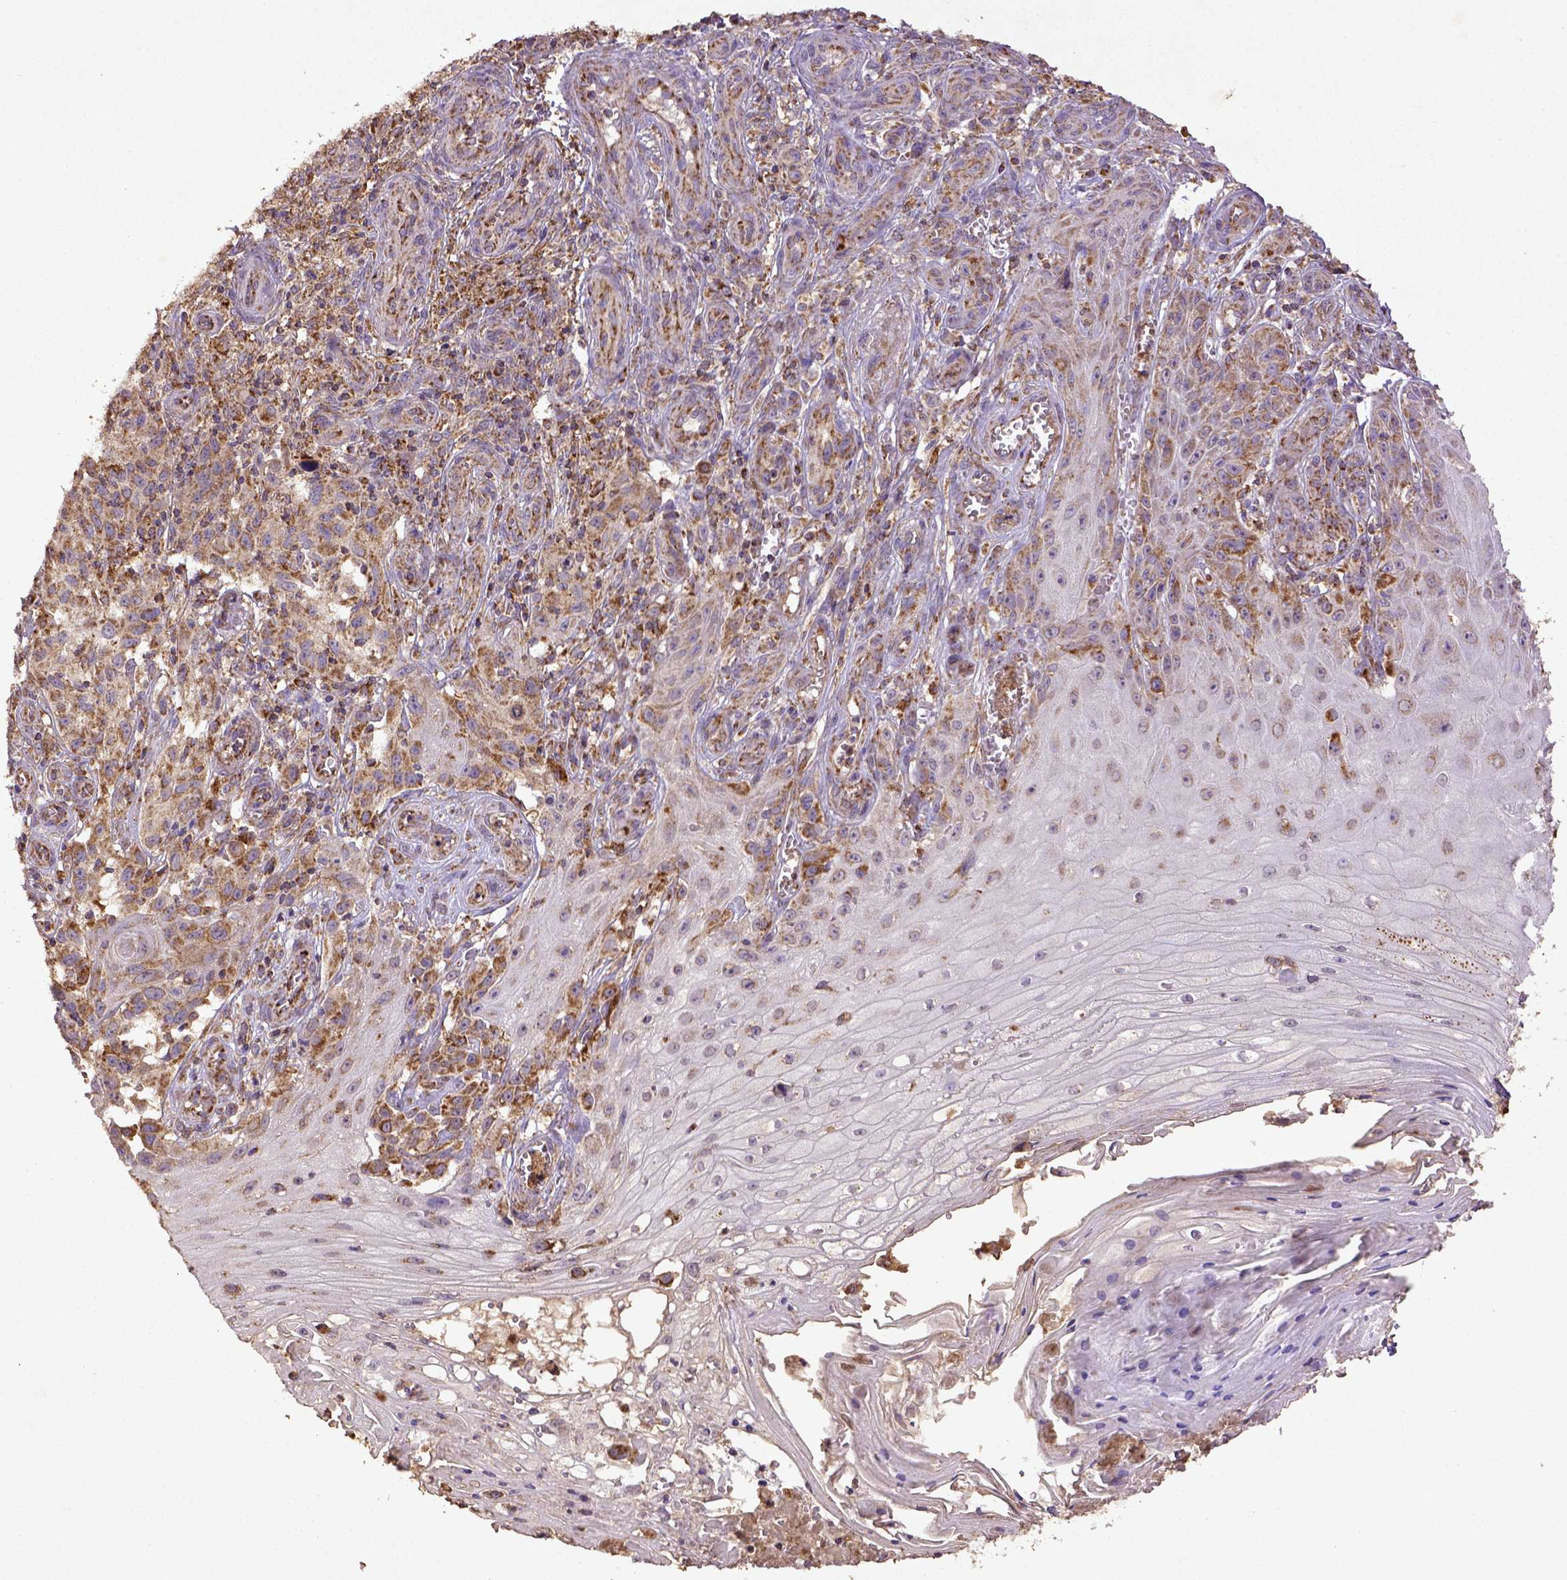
{"staining": {"intensity": "moderate", "quantity": ">75%", "location": "cytoplasmic/membranous"}, "tissue": "melanoma", "cell_type": "Tumor cells", "image_type": "cancer", "snomed": [{"axis": "morphology", "description": "Malignant melanoma, NOS"}, {"axis": "topography", "description": "Skin"}], "caption": "Immunohistochemical staining of malignant melanoma demonstrates medium levels of moderate cytoplasmic/membranous staining in approximately >75% of tumor cells.", "gene": "MT-CO1", "patient": {"sex": "female", "age": 53}}